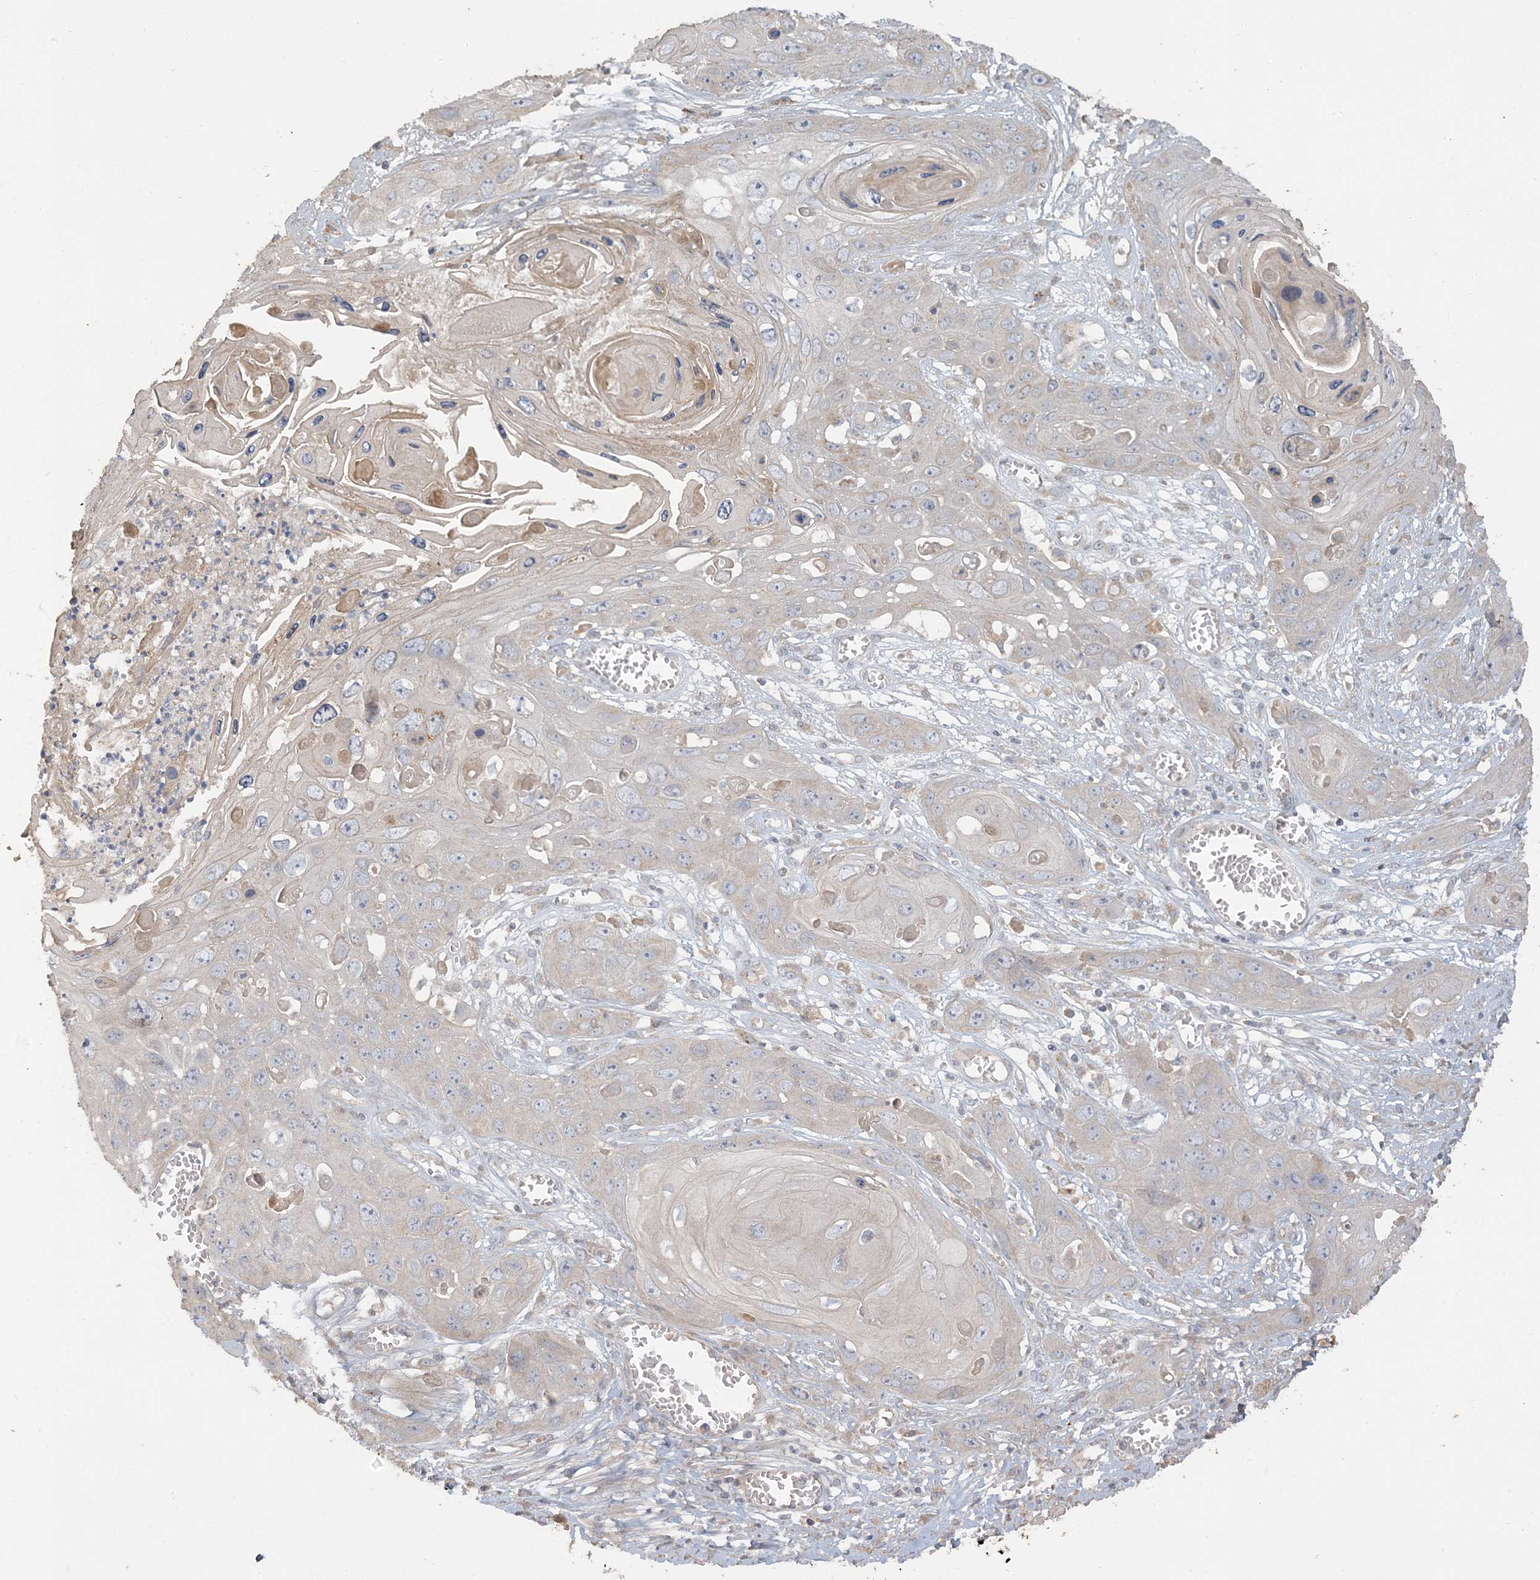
{"staining": {"intensity": "weak", "quantity": "<25%", "location": "cytoplasmic/membranous"}, "tissue": "skin cancer", "cell_type": "Tumor cells", "image_type": "cancer", "snomed": [{"axis": "morphology", "description": "Squamous cell carcinoma, NOS"}, {"axis": "topography", "description": "Skin"}], "caption": "Squamous cell carcinoma (skin) was stained to show a protein in brown. There is no significant expression in tumor cells.", "gene": "LTN1", "patient": {"sex": "male", "age": 55}}